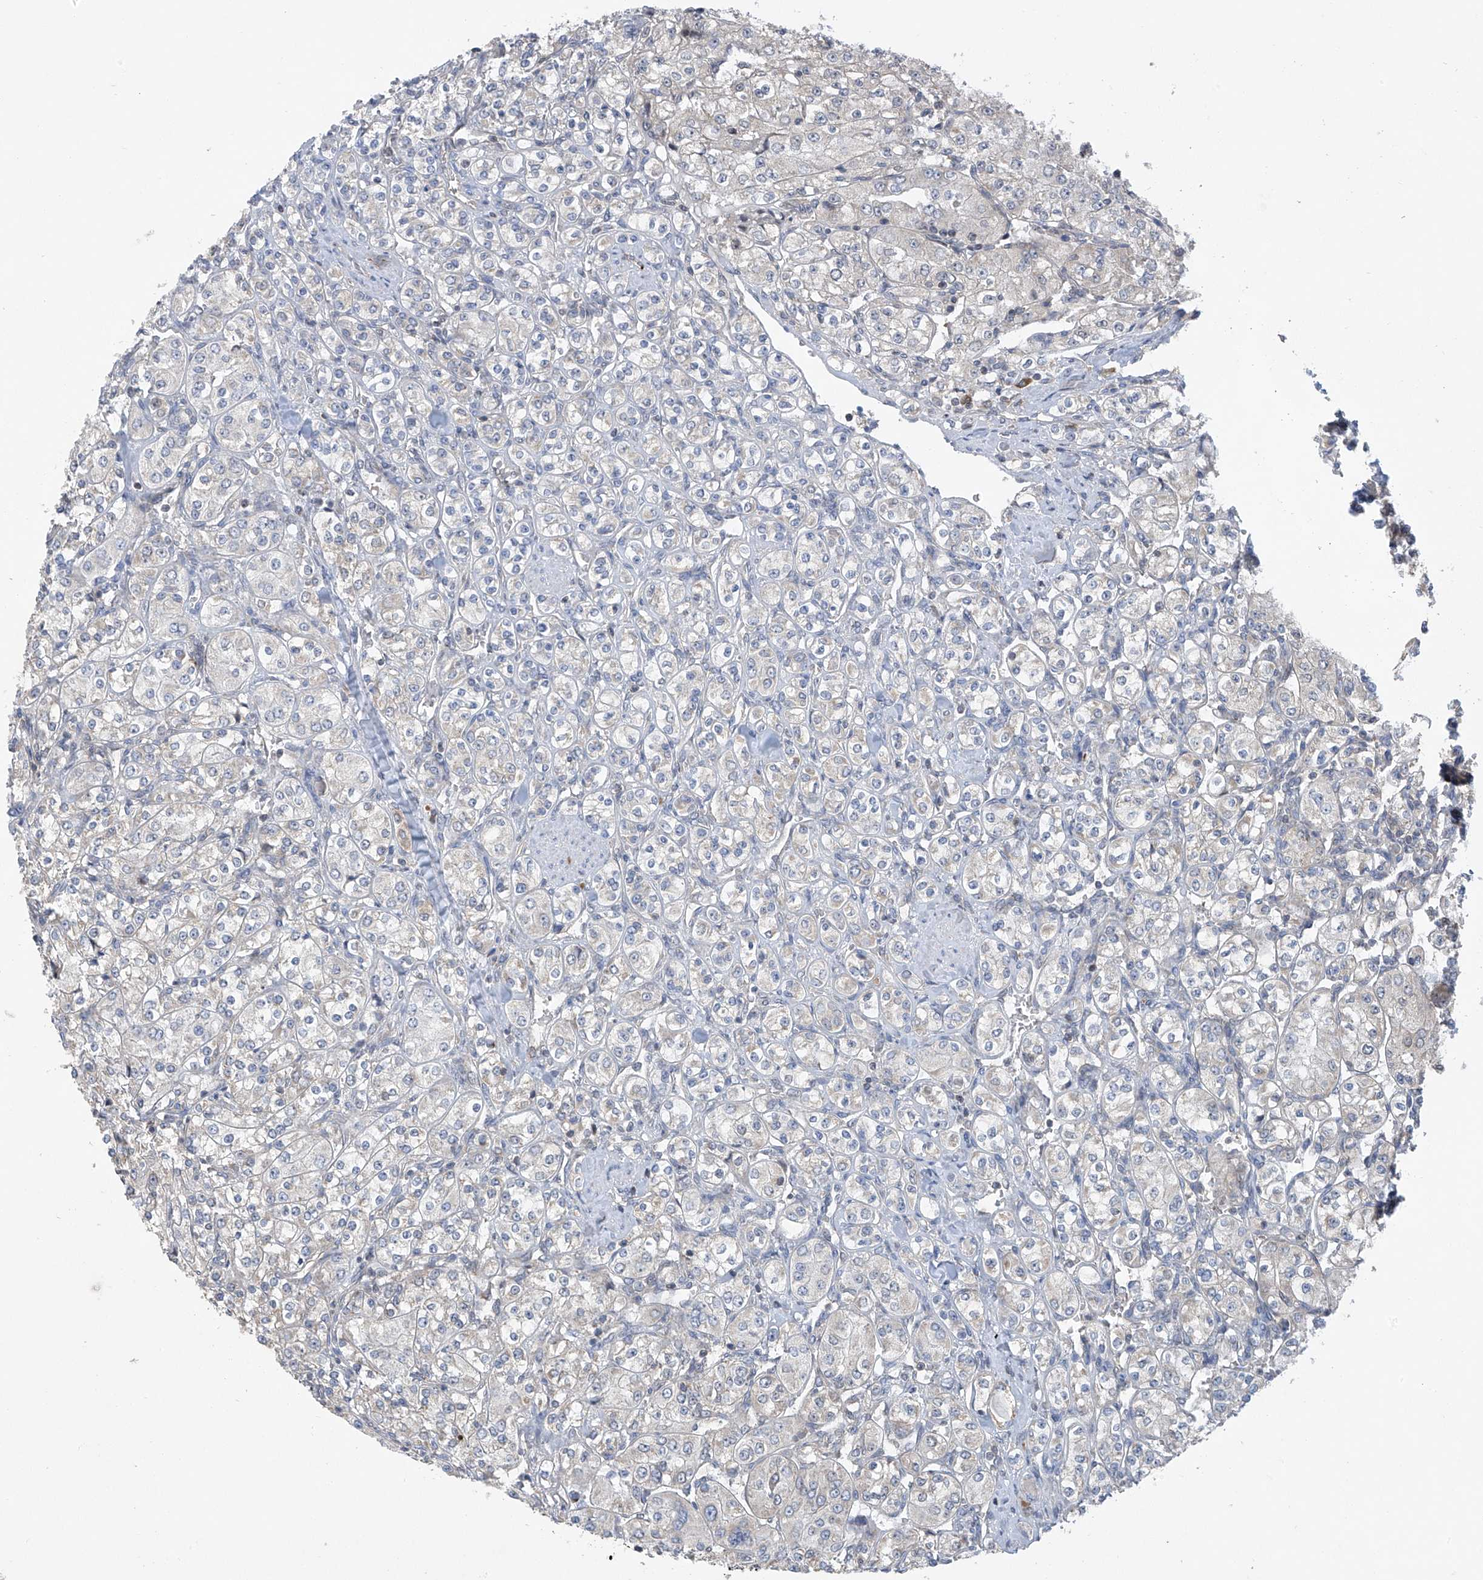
{"staining": {"intensity": "negative", "quantity": "none", "location": "none"}, "tissue": "renal cancer", "cell_type": "Tumor cells", "image_type": "cancer", "snomed": [{"axis": "morphology", "description": "Adenocarcinoma, NOS"}, {"axis": "topography", "description": "Kidney"}], "caption": "A micrograph of renal cancer (adenocarcinoma) stained for a protein exhibits no brown staining in tumor cells. (DAB (3,3'-diaminobenzidine) immunohistochemistry visualized using brightfield microscopy, high magnification).", "gene": "SLCO4A1", "patient": {"sex": "male", "age": 77}}